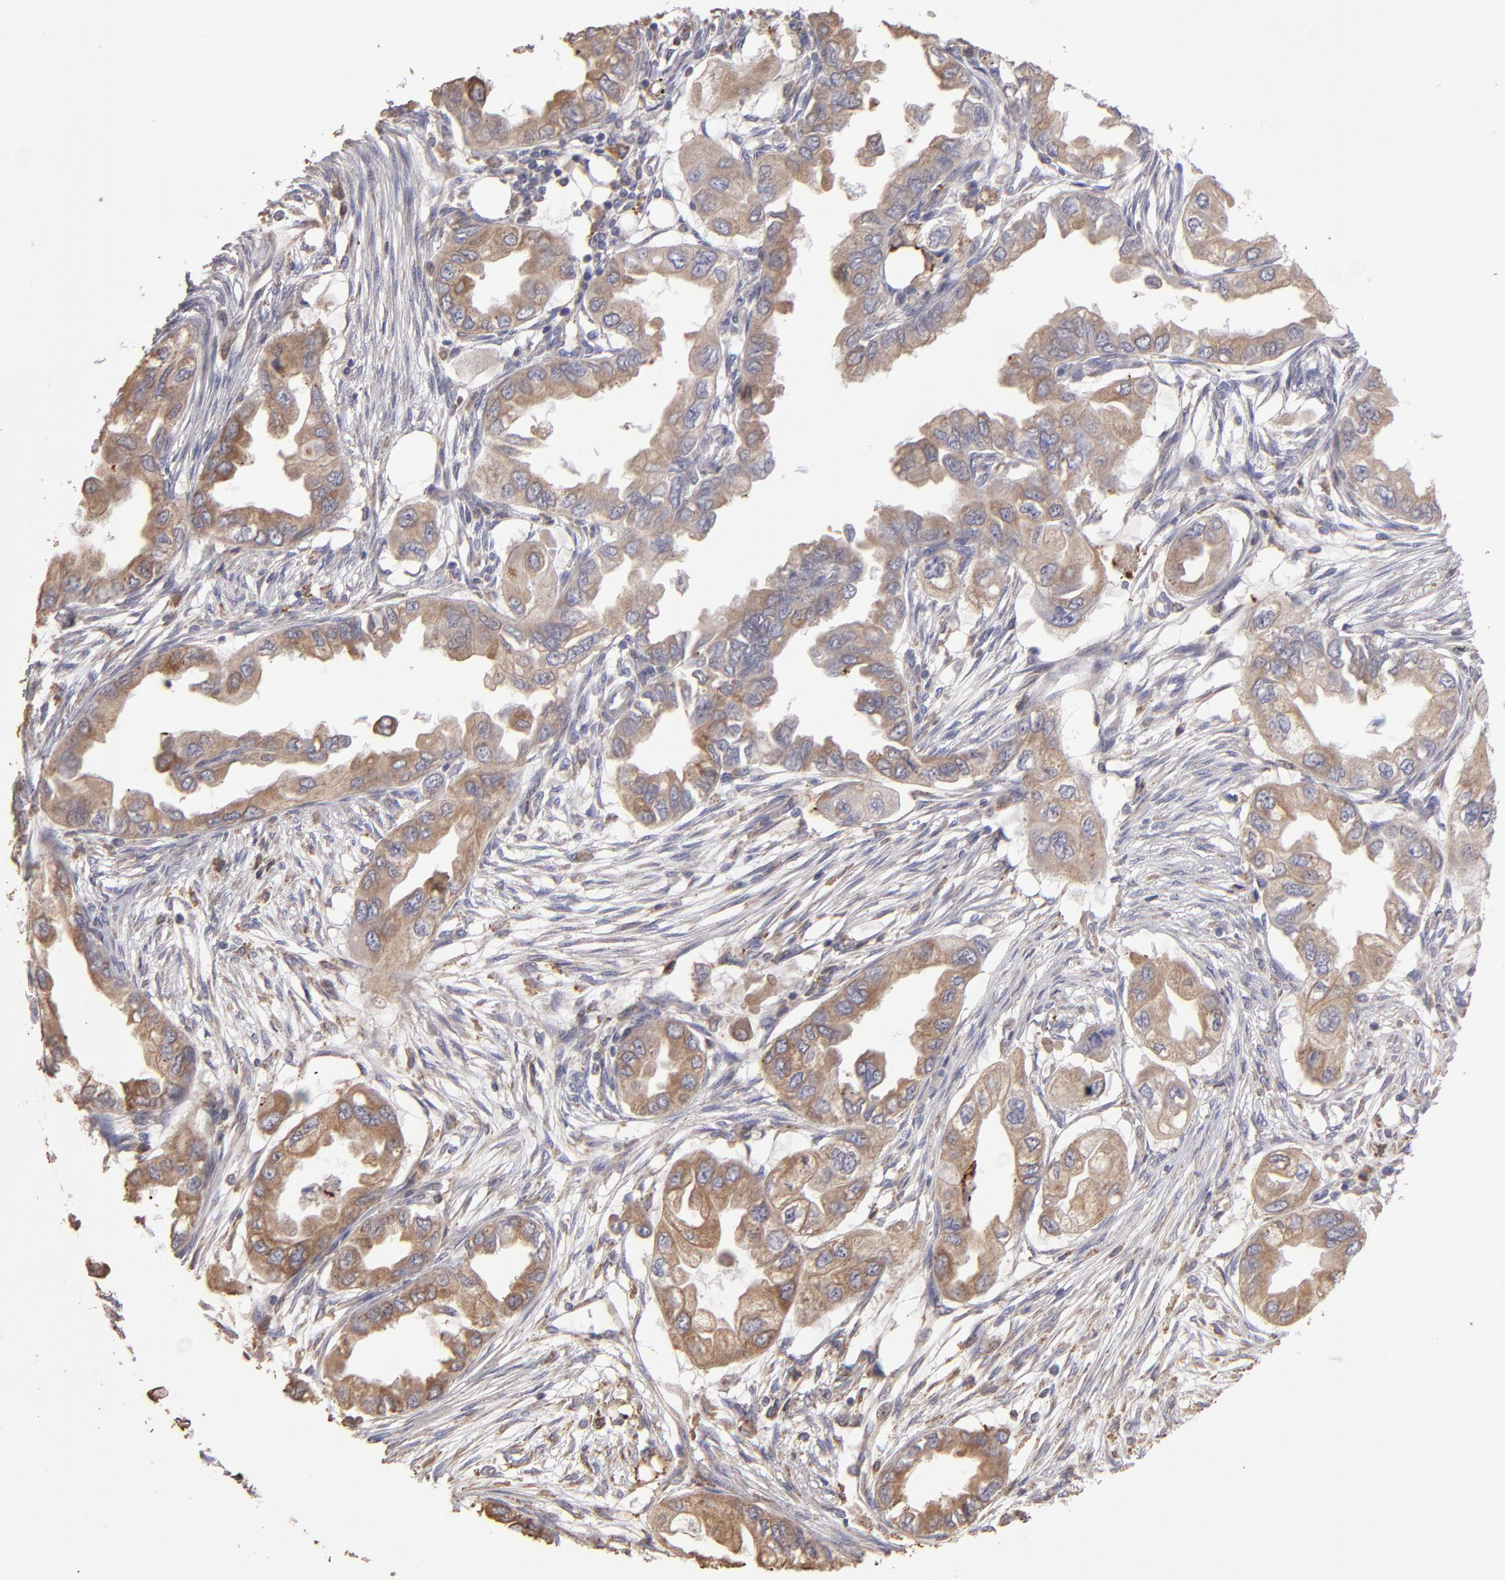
{"staining": {"intensity": "weak", "quantity": ">75%", "location": "cytoplasmic/membranous"}, "tissue": "endometrial cancer", "cell_type": "Tumor cells", "image_type": "cancer", "snomed": [{"axis": "morphology", "description": "Adenocarcinoma, NOS"}, {"axis": "topography", "description": "Endometrium"}], "caption": "Weak cytoplasmic/membranous protein positivity is identified in approximately >75% of tumor cells in endometrial cancer.", "gene": "CALR", "patient": {"sex": "female", "age": 67}}